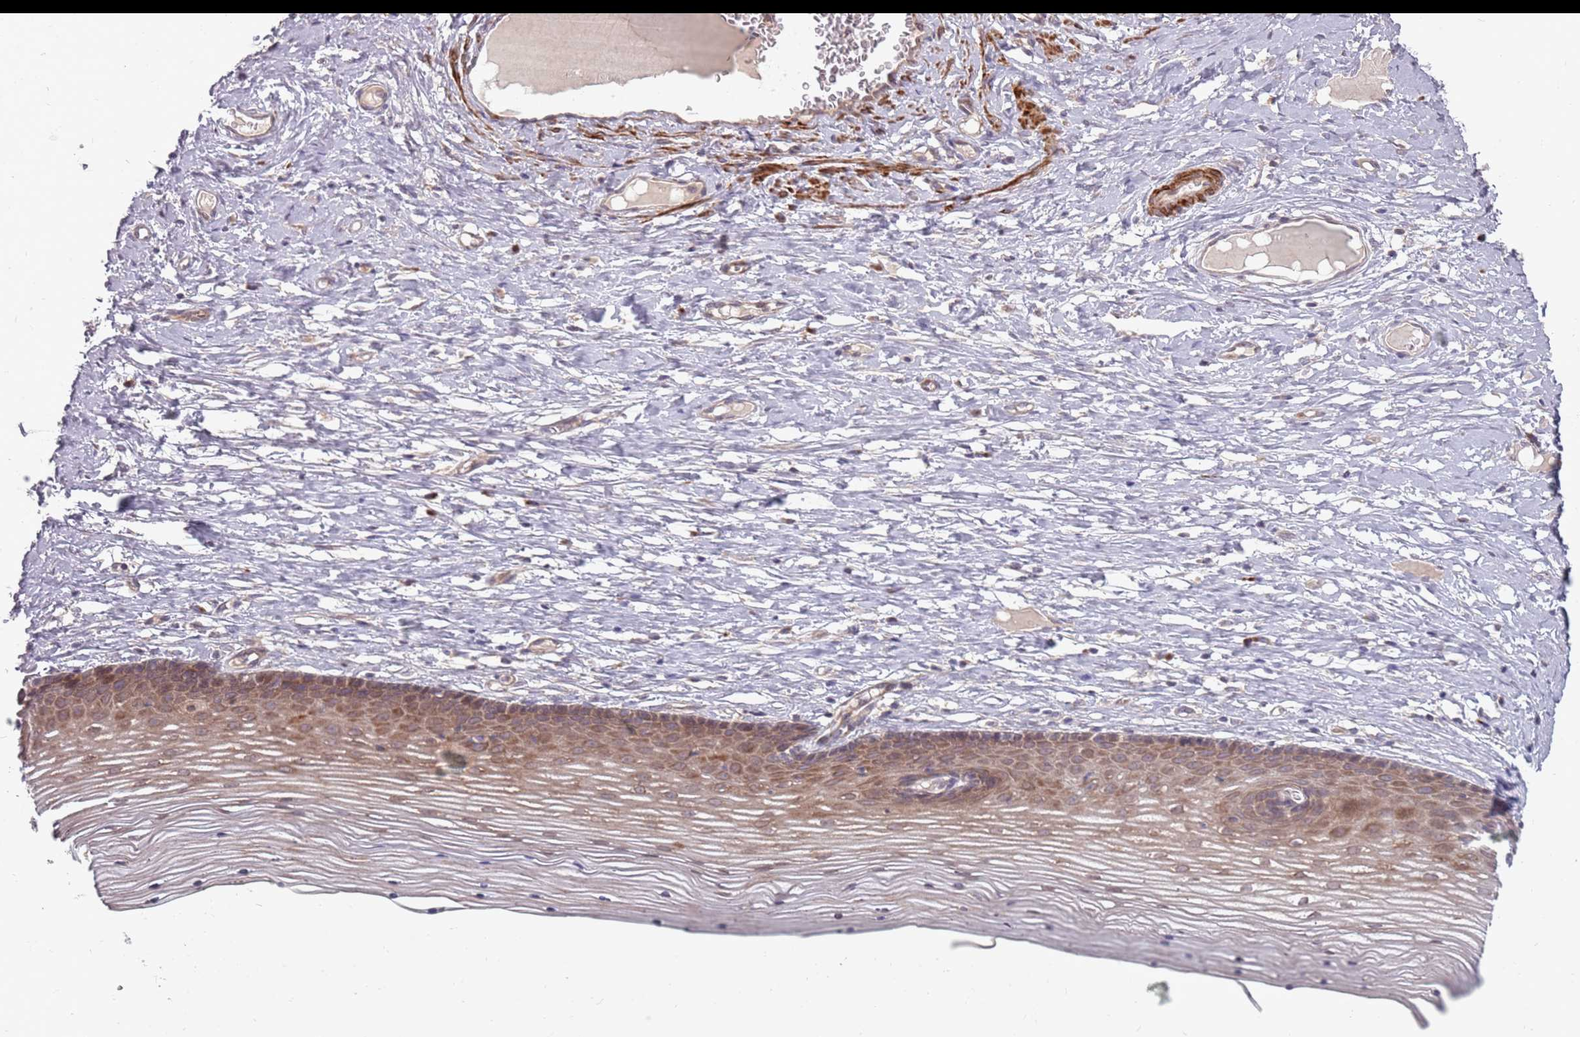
{"staining": {"intensity": "moderate", "quantity": ">75%", "location": "cytoplasmic/membranous"}, "tissue": "cervix", "cell_type": "Glandular cells", "image_type": "normal", "snomed": [{"axis": "morphology", "description": "Normal tissue, NOS"}, {"axis": "topography", "description": "Cervix"}], "caption": "IHC micrograph of normal human cervix stained for a protein (brown), which shows medium levels of moderate cytoplasmic/membranous staining in about >75% of glandular cells.", "gene": "PLD6", "patient": {"sex": "female", "age": 42}}